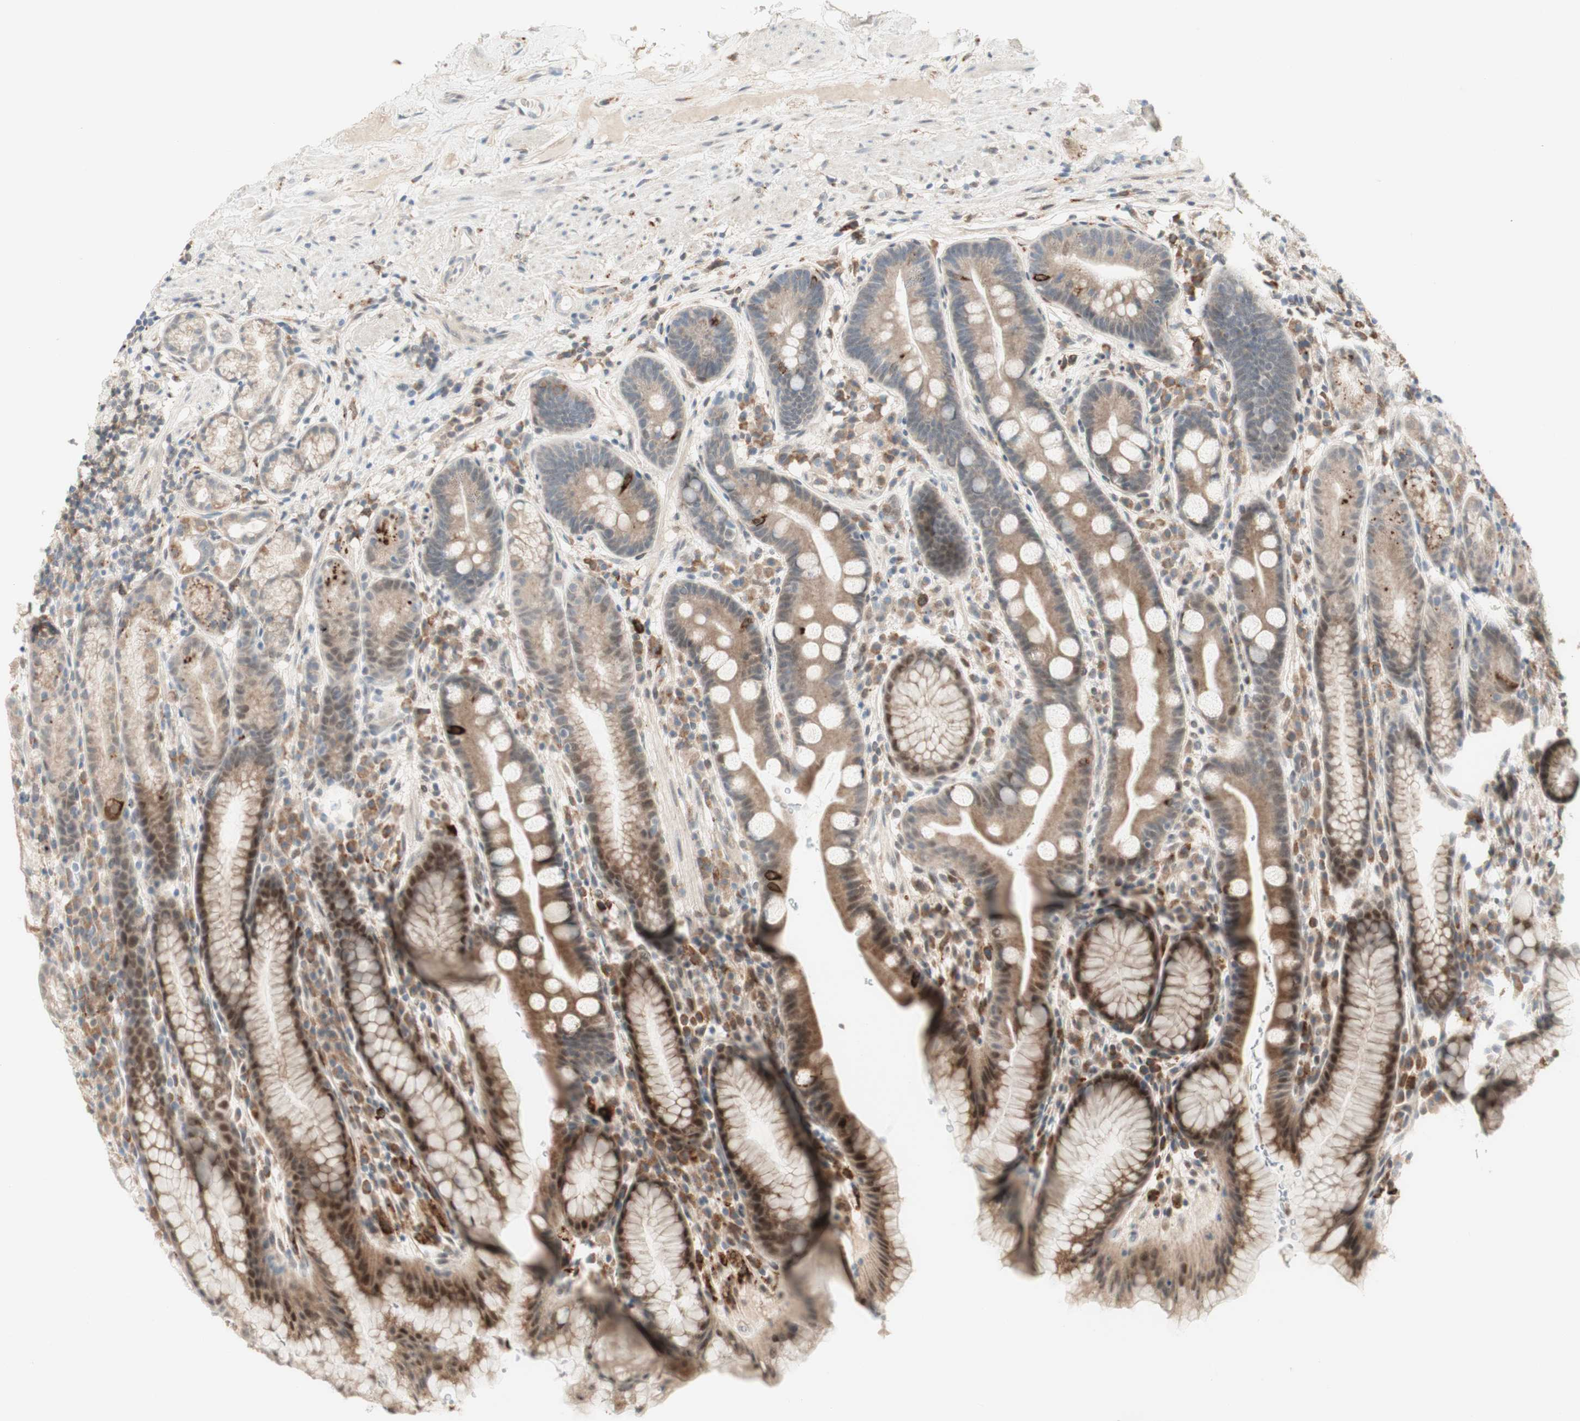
{"staining": {"intensity": "moderate", "quantity": ">75%", "location": "cytoplasmic/membranous,nuclear"}, "tissue": "stomach", "cell_type": "Glandular cells", "image_type": "normal", "snomed": [{"axis": "morphology", "description": "Normal tissue, NOS"}, {"axis": "topography", "description": "Stomach, lower"}], "caption": "Immunohistochemical staining of normal human stomach displays moderate cytoplasmic/membranous,nuclear protein expression in approximately >75% of glandular cells. The protein is shown in brown color, while the nuclei are stained blue.", "gene": "GAPT", "patient": {"sex": "male", "age": 52}}